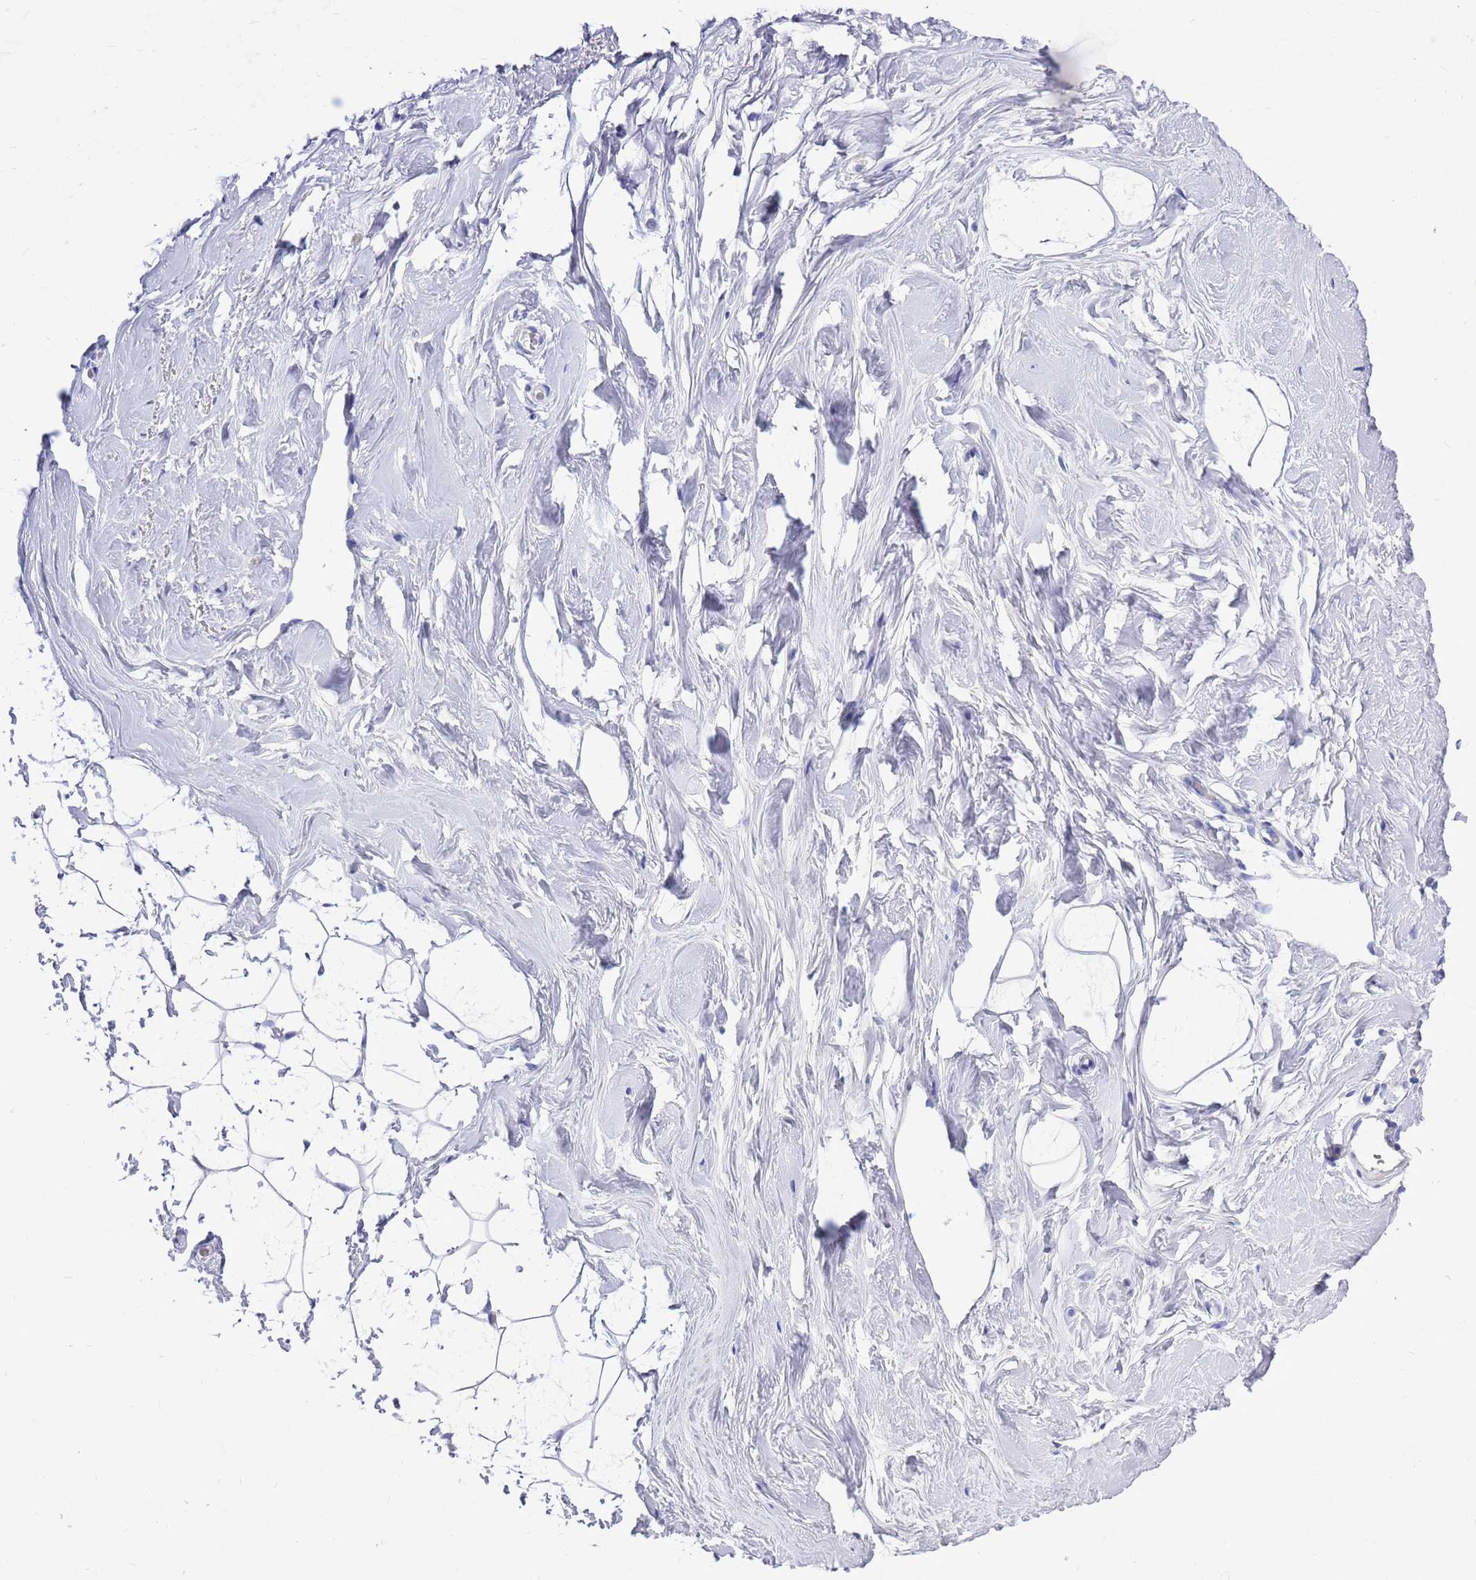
{"staining": {"intensity": "negative", "quantity": "none", "location": "none"}, "tissue": "breast", "cell_type": "Adipocytes", "image_type": "normal", "snomed": [{"axis": "morphology", "description": "Normal tissue, NOS"}, {"axis": "morphology", "description": "Adenoma, NOS"}, {"axis": "topography", "description": "Breast"}], "caption": "Immunohistochemistry micrograph of unremarkable breast stained for a protein (brown), which shows no expression in adipocytes.", "gene": "MTMR2", "patient": {"sex": "female", "age": 23}}